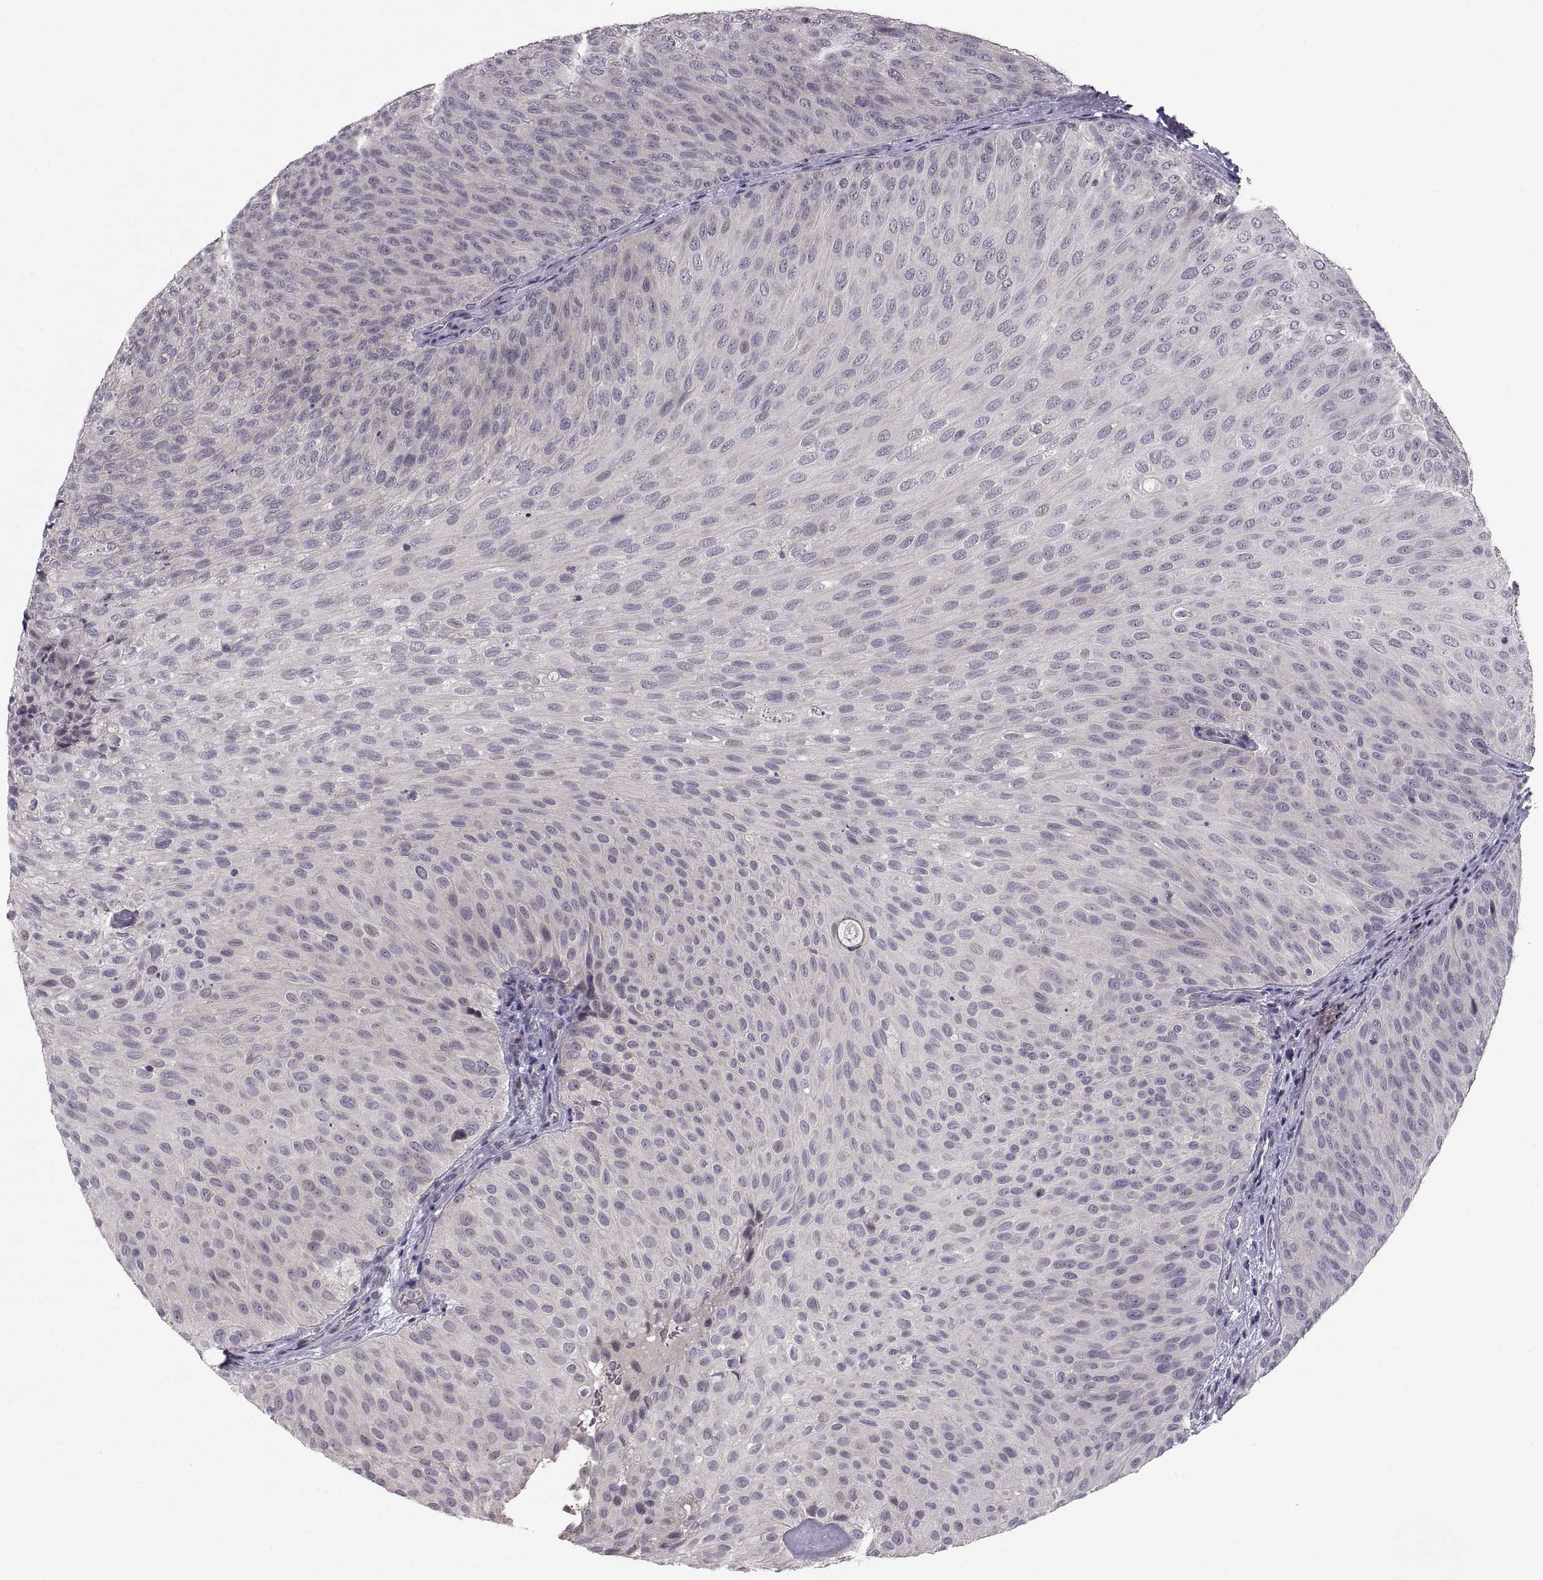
{"staining": {"intensity": "negative", "quantity": "none", "location": "none"}, "tissue": "urothelial cancer", "cell_type": "Tumor cells", "image_type": "cancer", "snomed": [{"axis": "morphology", "description": "Urothelial carcinoma, Low grade"}, {"axis": "topography", "description": "Urinary bladder"}], "caption": "Immunohistochemistry (IHC) histopathology image of human urothelial cancer stained for a protein (brown), which demonstrates no expression in tumor cells.", "gene": "PAX2", "patient": {"sex": "male", "age": 78}}